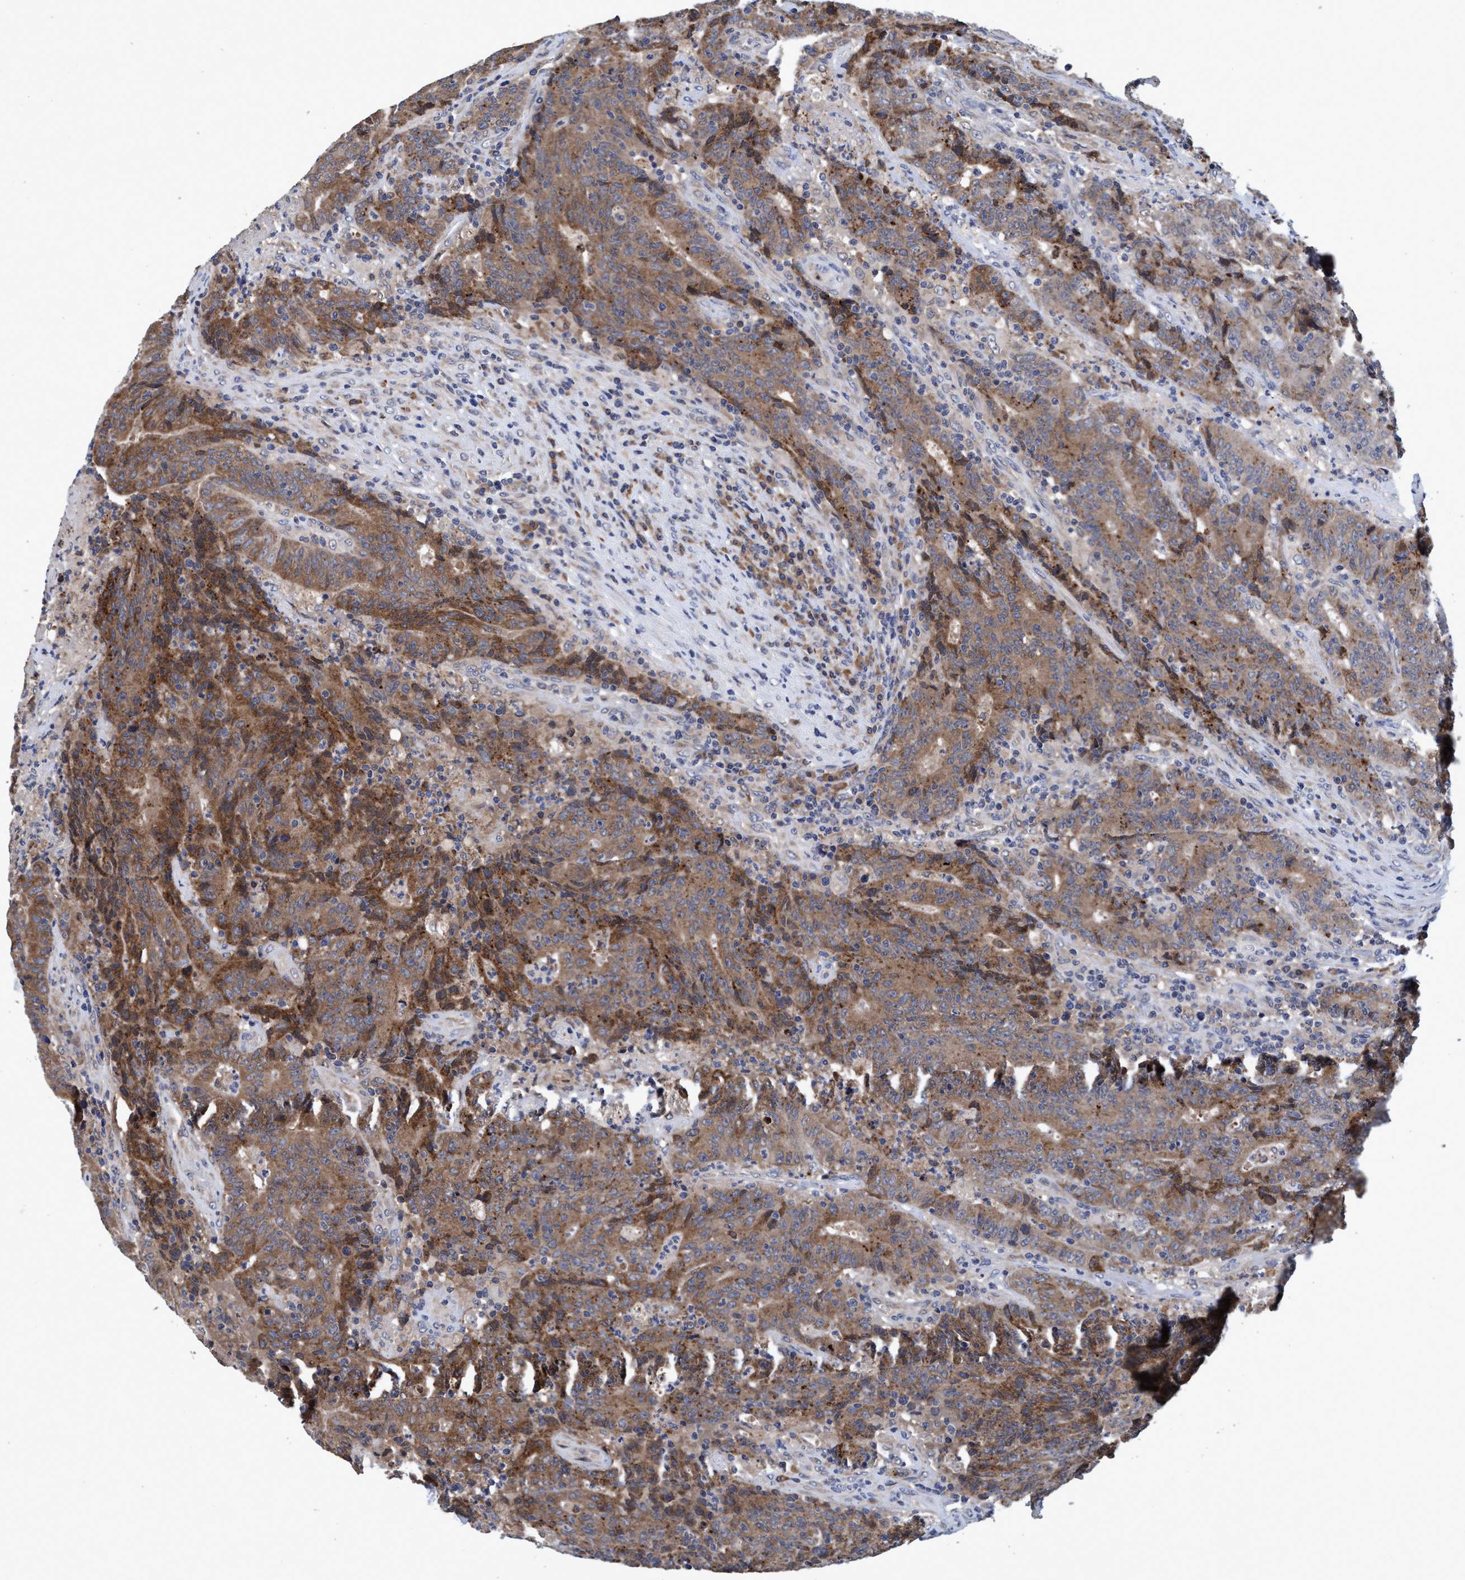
{"staining": {"intensity": "moderate", "quantity": ">75%", "location": "cytoplasmic/membranous"}, "tissue": "colorectal cancer", "cell_type": "Tumor cells", "image_type": "cancer", "snomed": [{"axis": "morphology", "description": "Normal tissue, NOS"}, {"axis": "morphology", "description": "Adenocarcinoma, NOS"}, {"axis": "topography", "description": "Colon"}], "caption": "Immunohistochemistry (DAB) staining of human adenocarcinoma (colorectal) exhibits moderate cytoplasmic/membranous protein positivity in approximately >75% of tumor cells.", "gene": "CALCOCO2", "patient": {"sex": "female", "age": 75}}